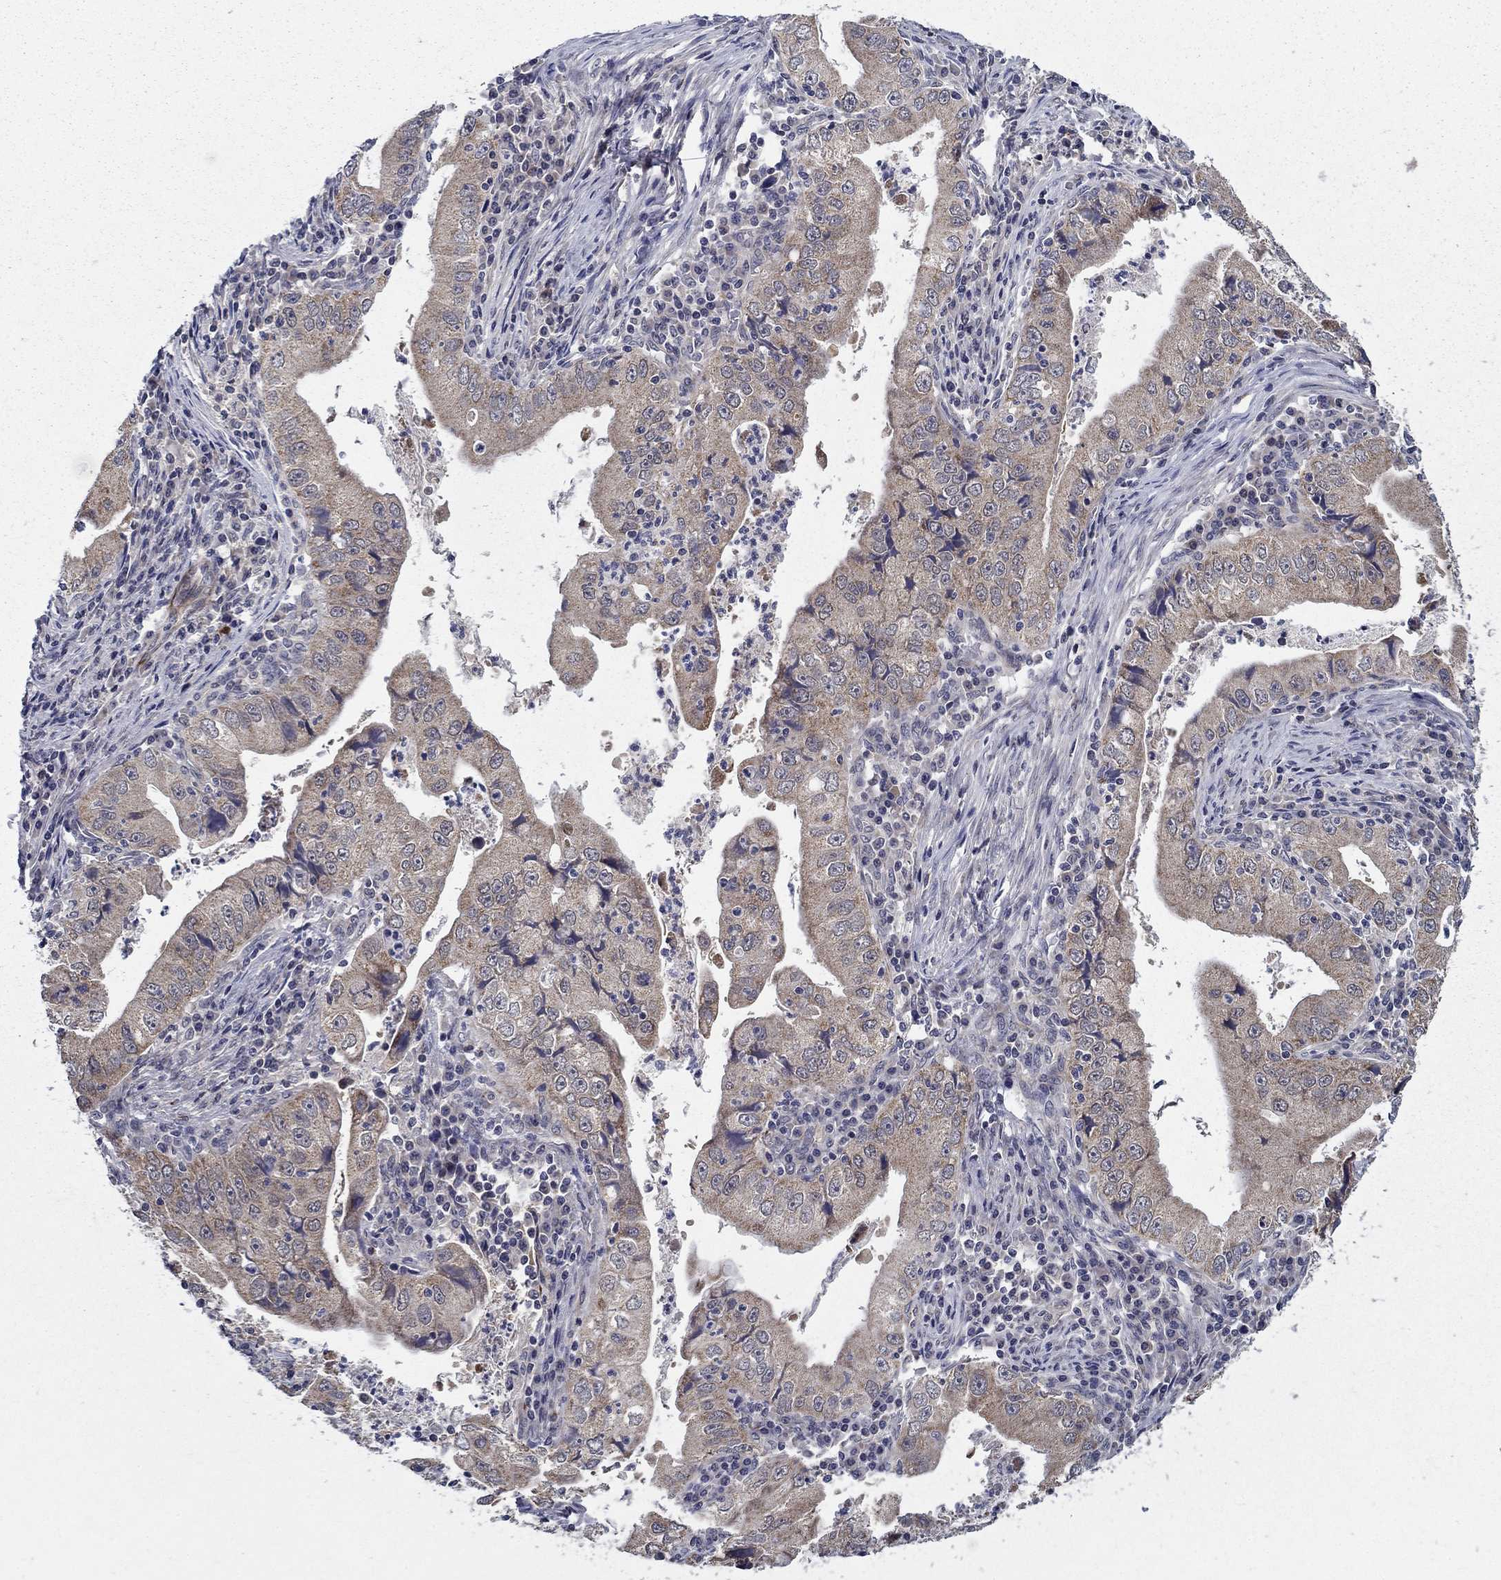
{"staining": {"intensity": "moderate", "quantity": "<25%", "location": "cytoplasmic/membranous"}, "tissue": "stomach cancer", "cell_type": "Tumor cells", "image_type": "cancer", "snomed": [{"axis": "morphology", "description": "Adenocarcinoma, NOS"}, {"axis": "topography", "description": "Stomach"}], "caption": "Immunohistochemical staining of human stomach adenocarcinoma displays moderate cytoplasmic/membranous protein staining in about <25% of tumor cells.", "gene": "LACTB2", "patient": {"sex": "male", "age": 76}}